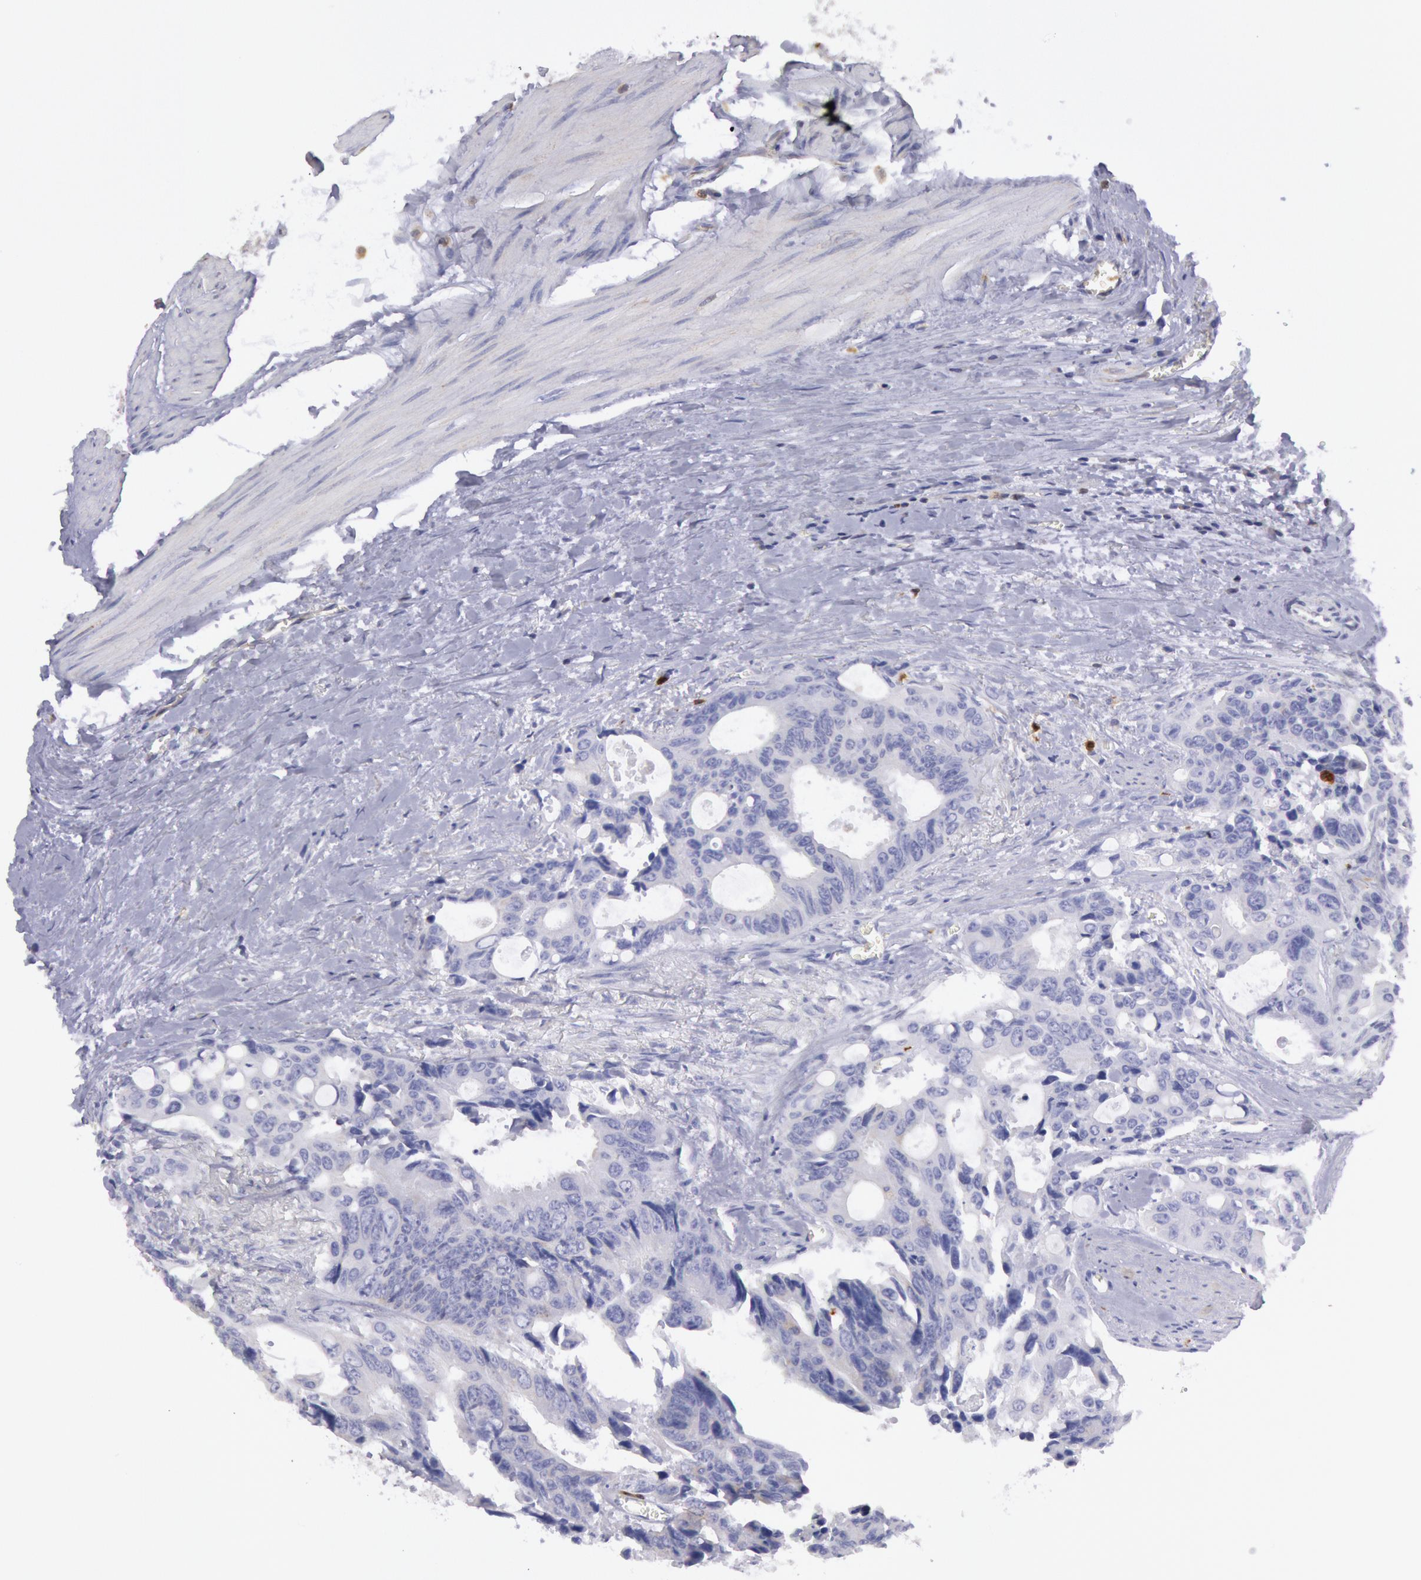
{"staining": {"intensity": "negative", "quantity": "none", "location": "none"}, "tissue": "colorectal cancer", "cell_type": "Tumor cells", "image_type": "cancer", "snomed": [{"axis": "morphology", "description": "Adenocarcinoma, NOS"}, {"axis": "topography", "description": "Rectum"}], "caption": "IHC histopathology image of neoplastic tissue: colorectal cancer stained with DAB reveals no significant protein positivity in tumor cells.", "gene": "RAB27A", "patient": {"sex": "male", "age": 76}}